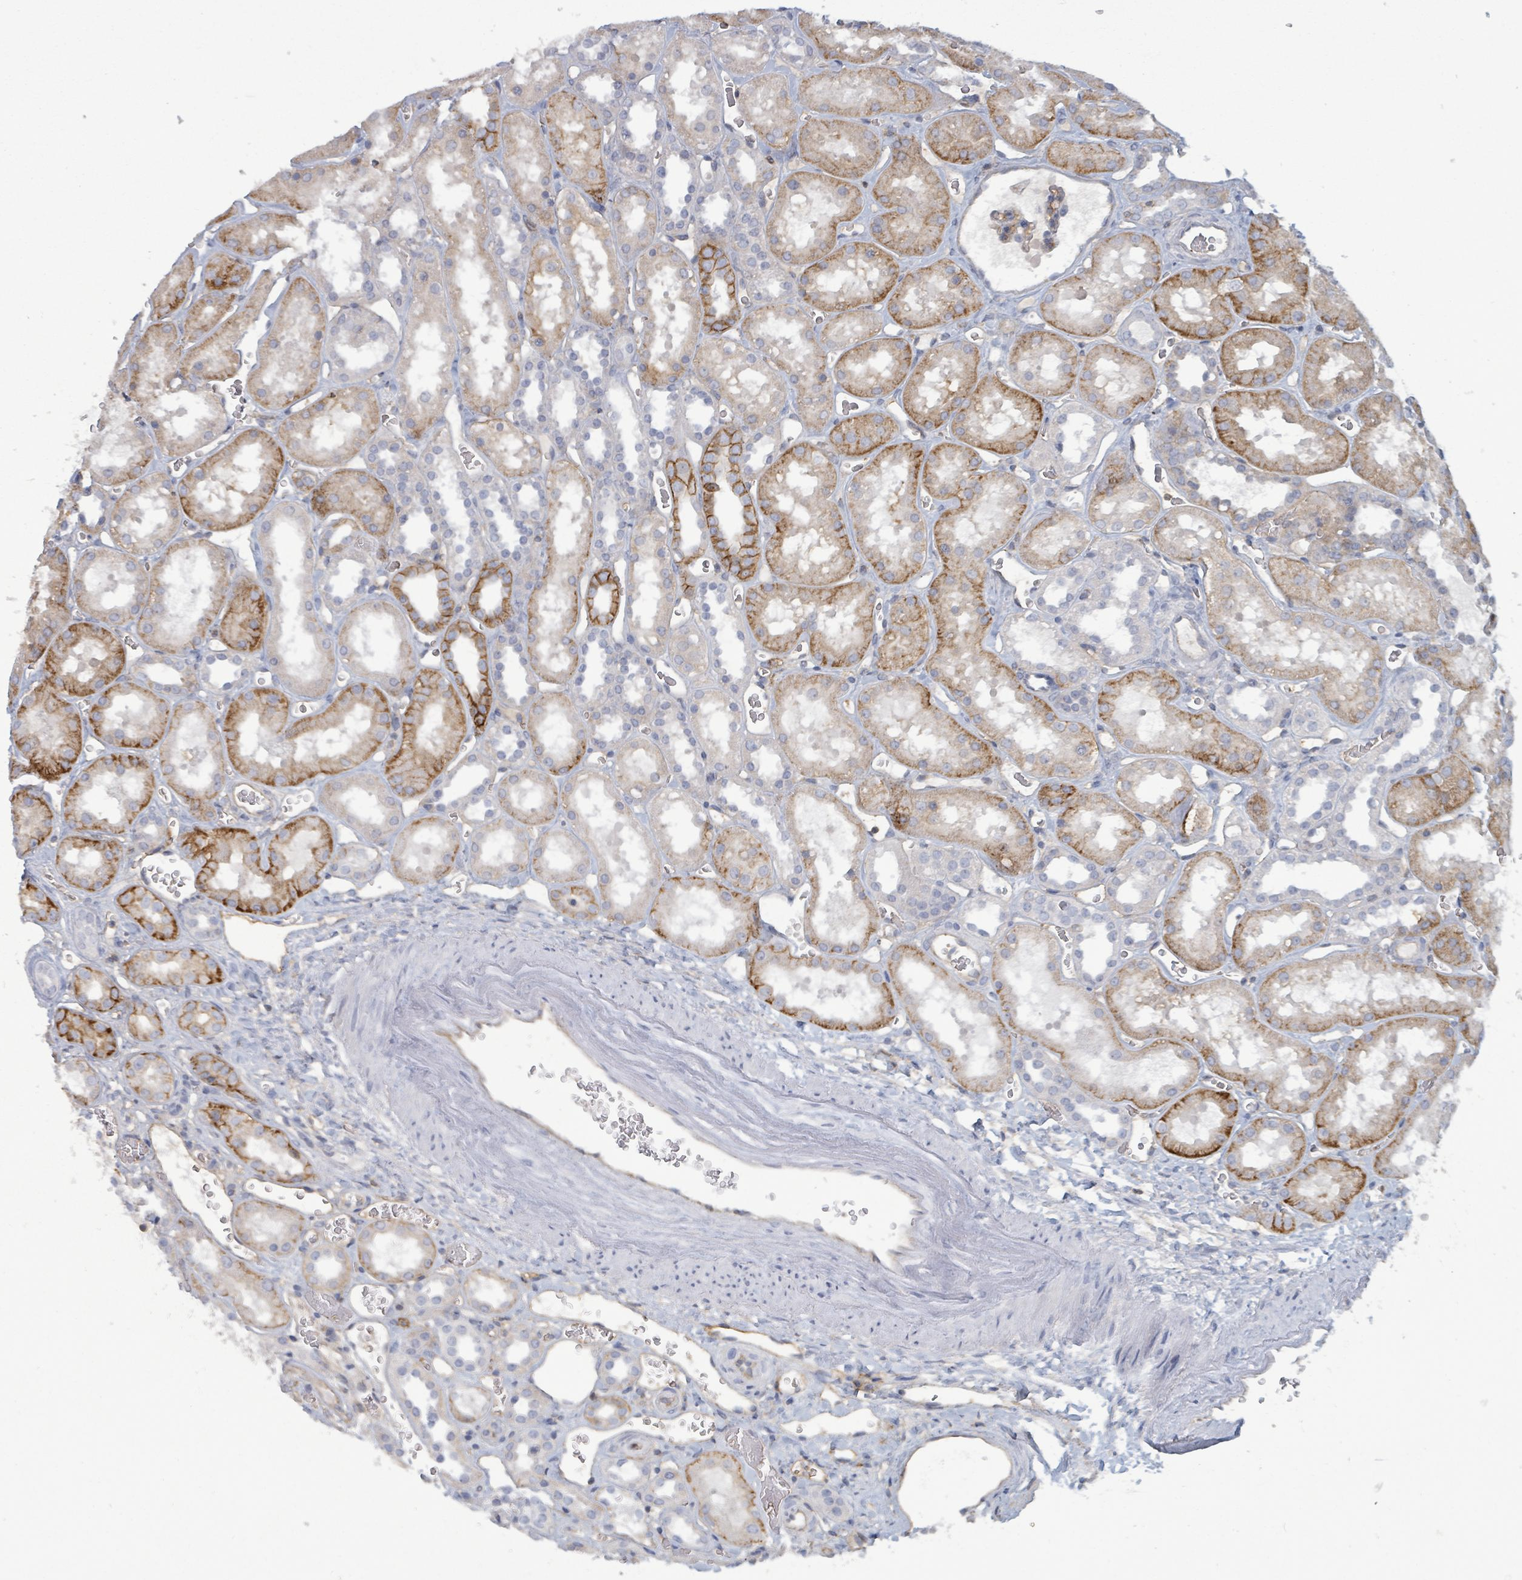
{"staining": {"intensity": "weak", "quantity": "<25%", "location": "cytoplasmic/membranous"}, "tissue": "kidney", "cell_type": "Cells in glomeruli", "image_type": "normal", "snomed": [{"axis": "morphology", "description": "Normal tissue, NOS"}, {"axis": "topography", "description": "Kidney"}], "caption": "The photomicrograph shows no significant staining in cells in glomeruli of kidney.", "gene": "TNFRSF14", "patient": {"sex": "female", "age": 41}}